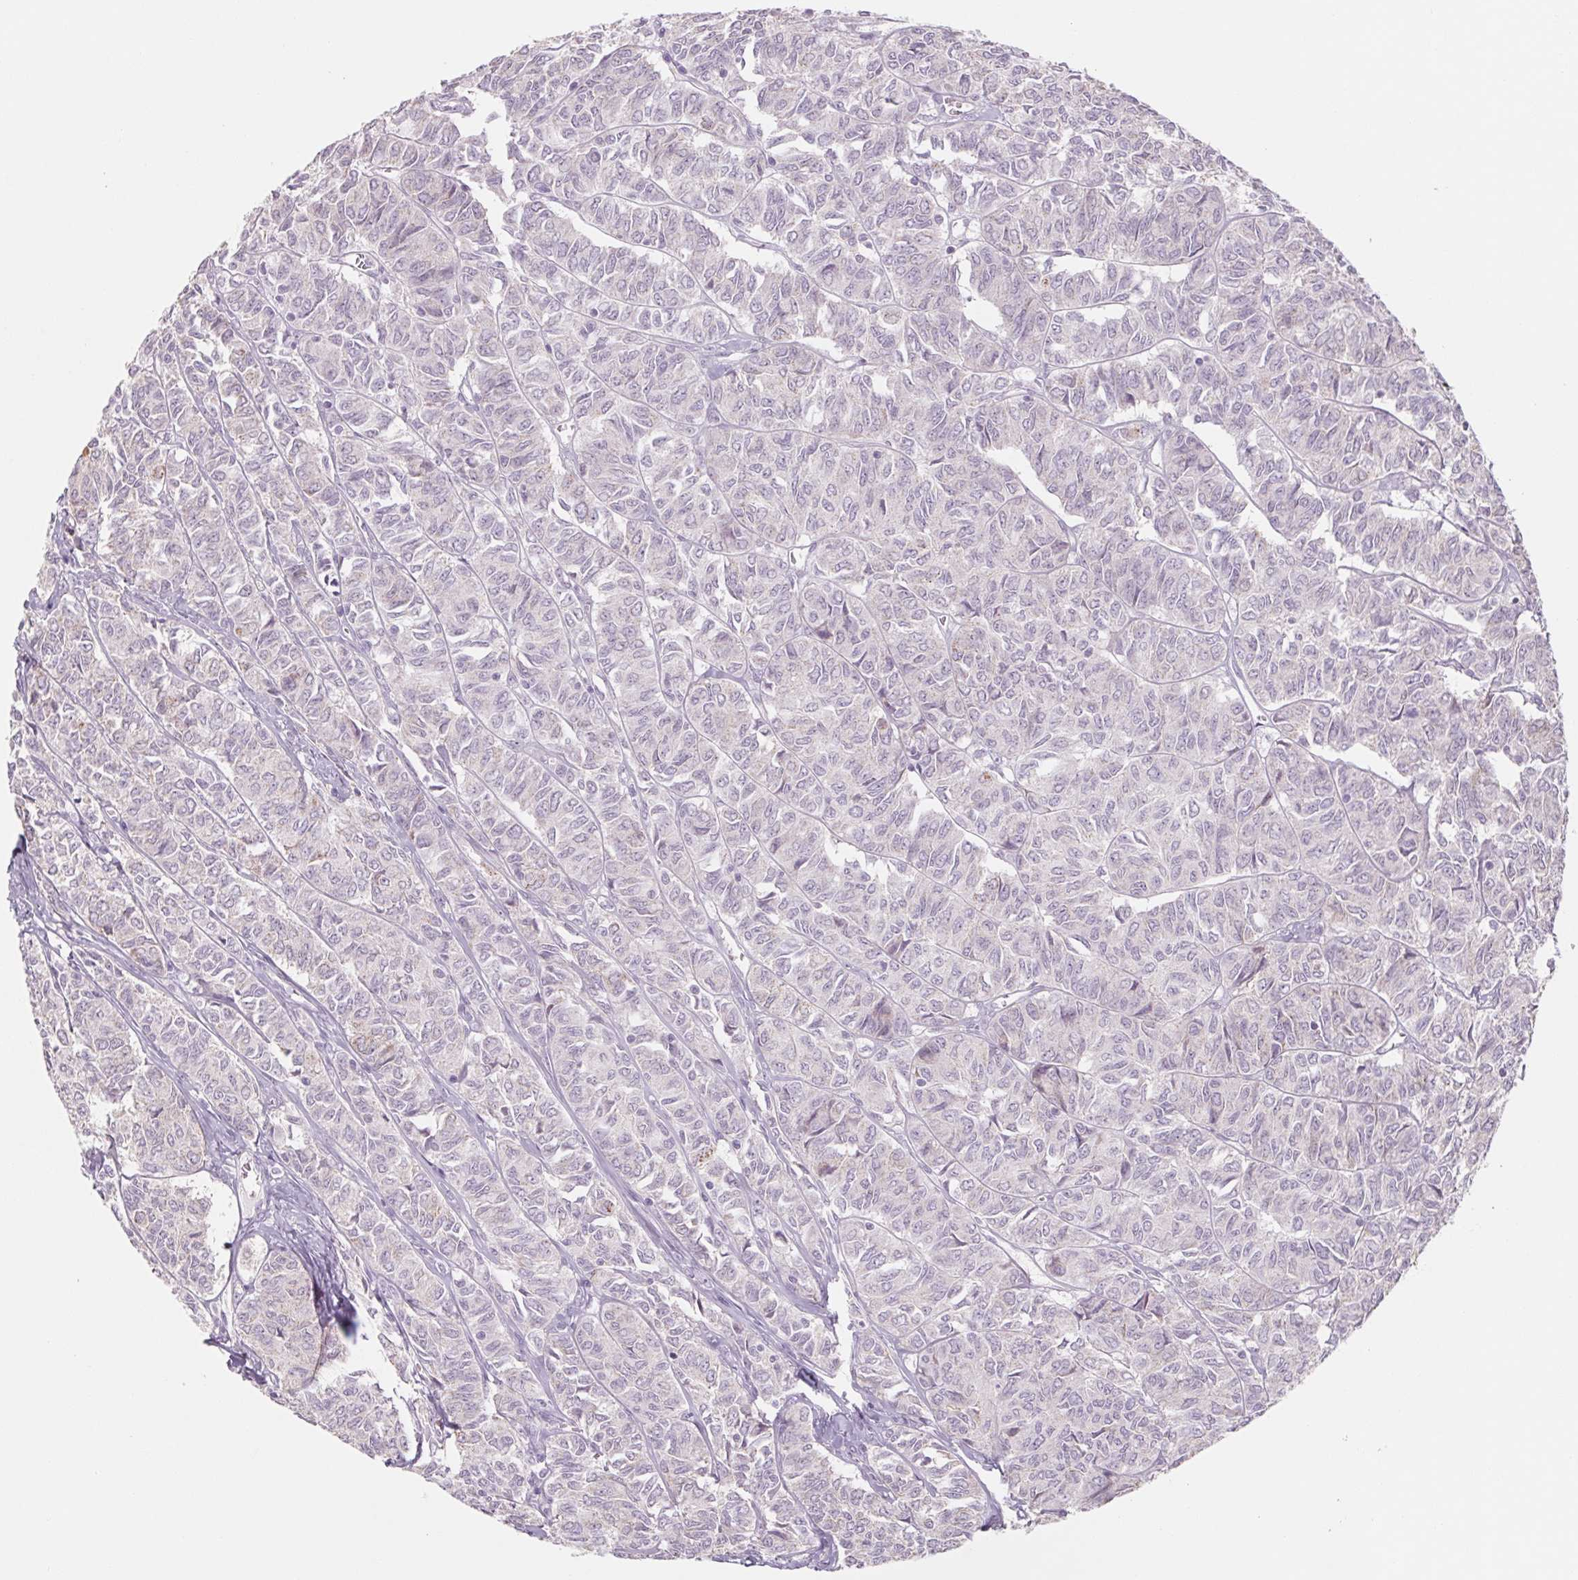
{"staining": {"intensity": "negative", "quantity": "none", "location": "none"}, "tissue": "ovarian cancer", "cell_type": "Tumor cells", "image_type": "cancer", "snomed": [{"axis": "morphology", "description": "Carcinoma, endometroid"}, {"axis": "topography", "description": "Ovary"}], "caption": "This is an immunohistochemistry micrograph of ovarian cancer (endometroid carcinoma). There is no expression in tumor cells.", "gene": "POU1F1", "patient": {"sex": "female", "age": 80}}